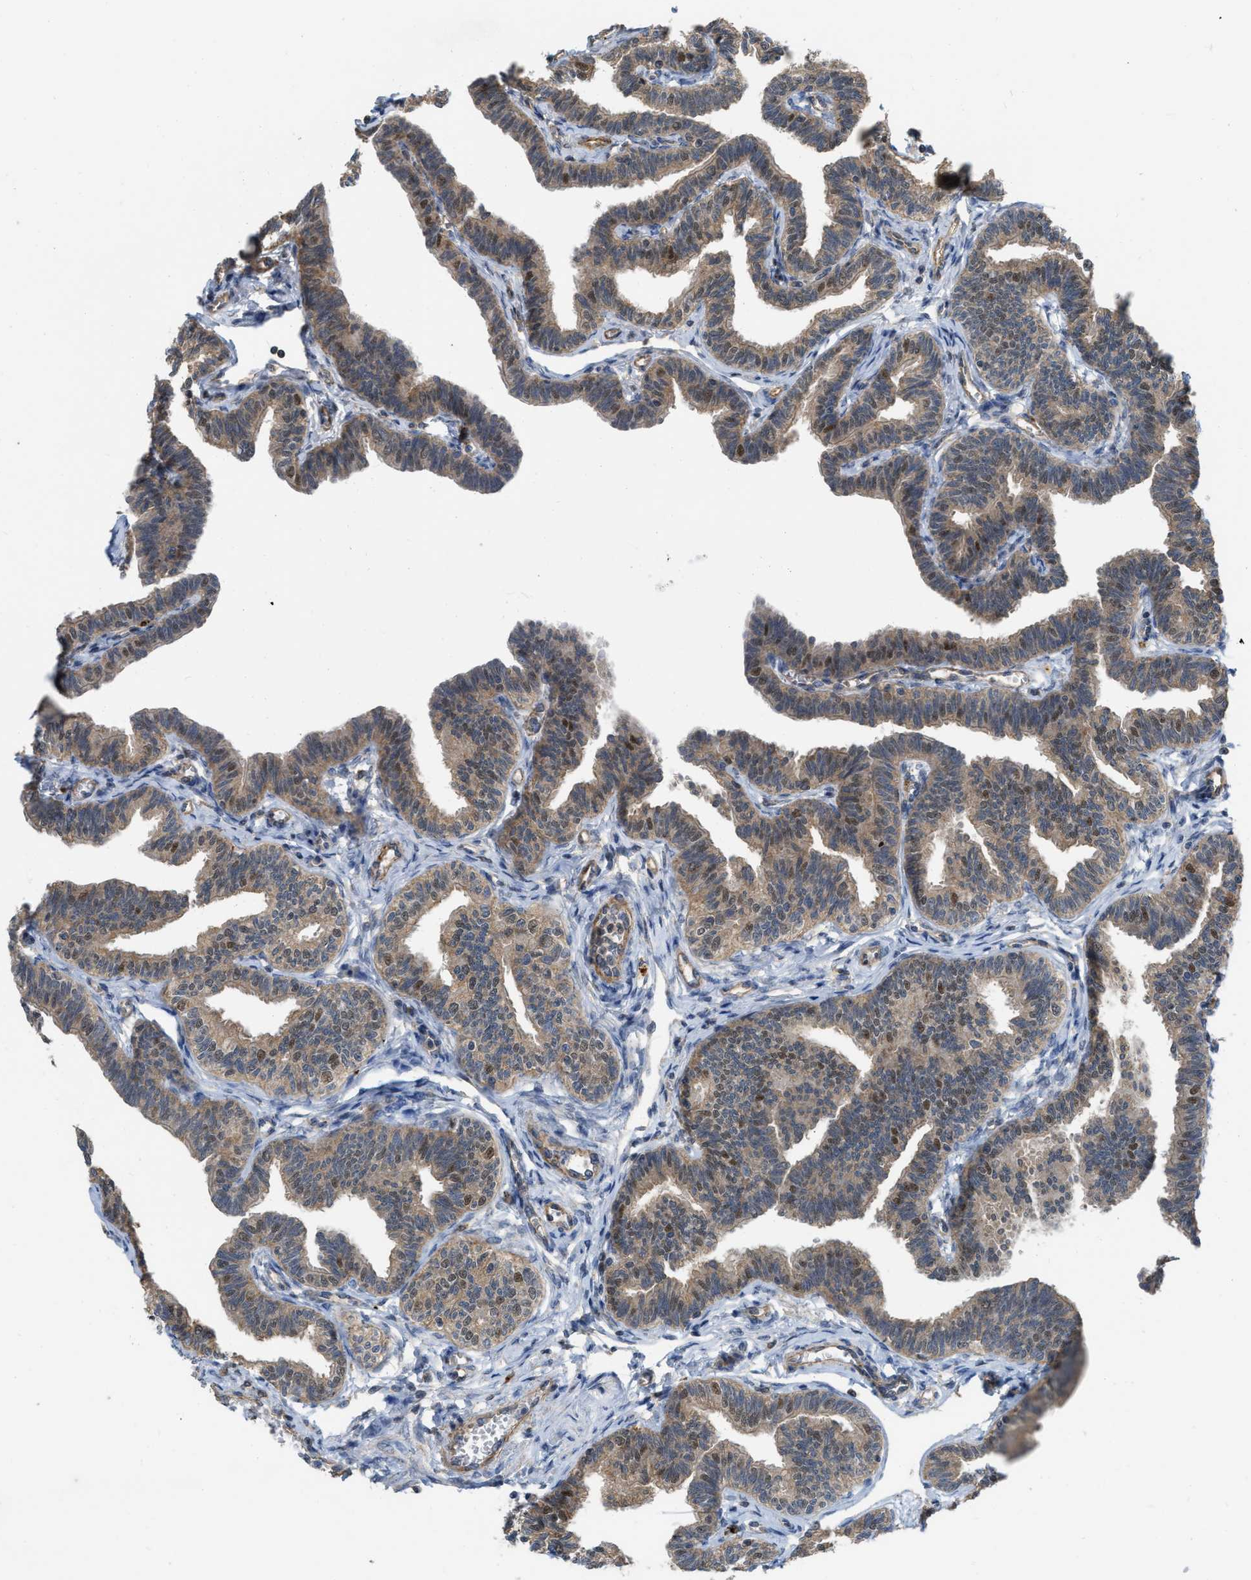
{"staining": {"intensity": "moderate", "quantity": ">75%", "location": "cytoplasmic/membranous,nuclear"}, "tissue": "fallopian tube", "cell_type": "Glandular cells", "image_type": "normal", "snomed": [{"axis": "morphology", "description": "Normal tissue, NOS"}, {"axis": "topography", "description": "Fallopian tube"}, {"axis": "topography", "description": "Ovary"}], "caption": "Glandular cells reveal medium levels of moderate cytoplasmic/membranous,nuclear staining in approximately >75% of cells in unremarkable fallopian tube.", "gene": "NAPEPLD", "patient": {"sex": "female", "age": 23}}